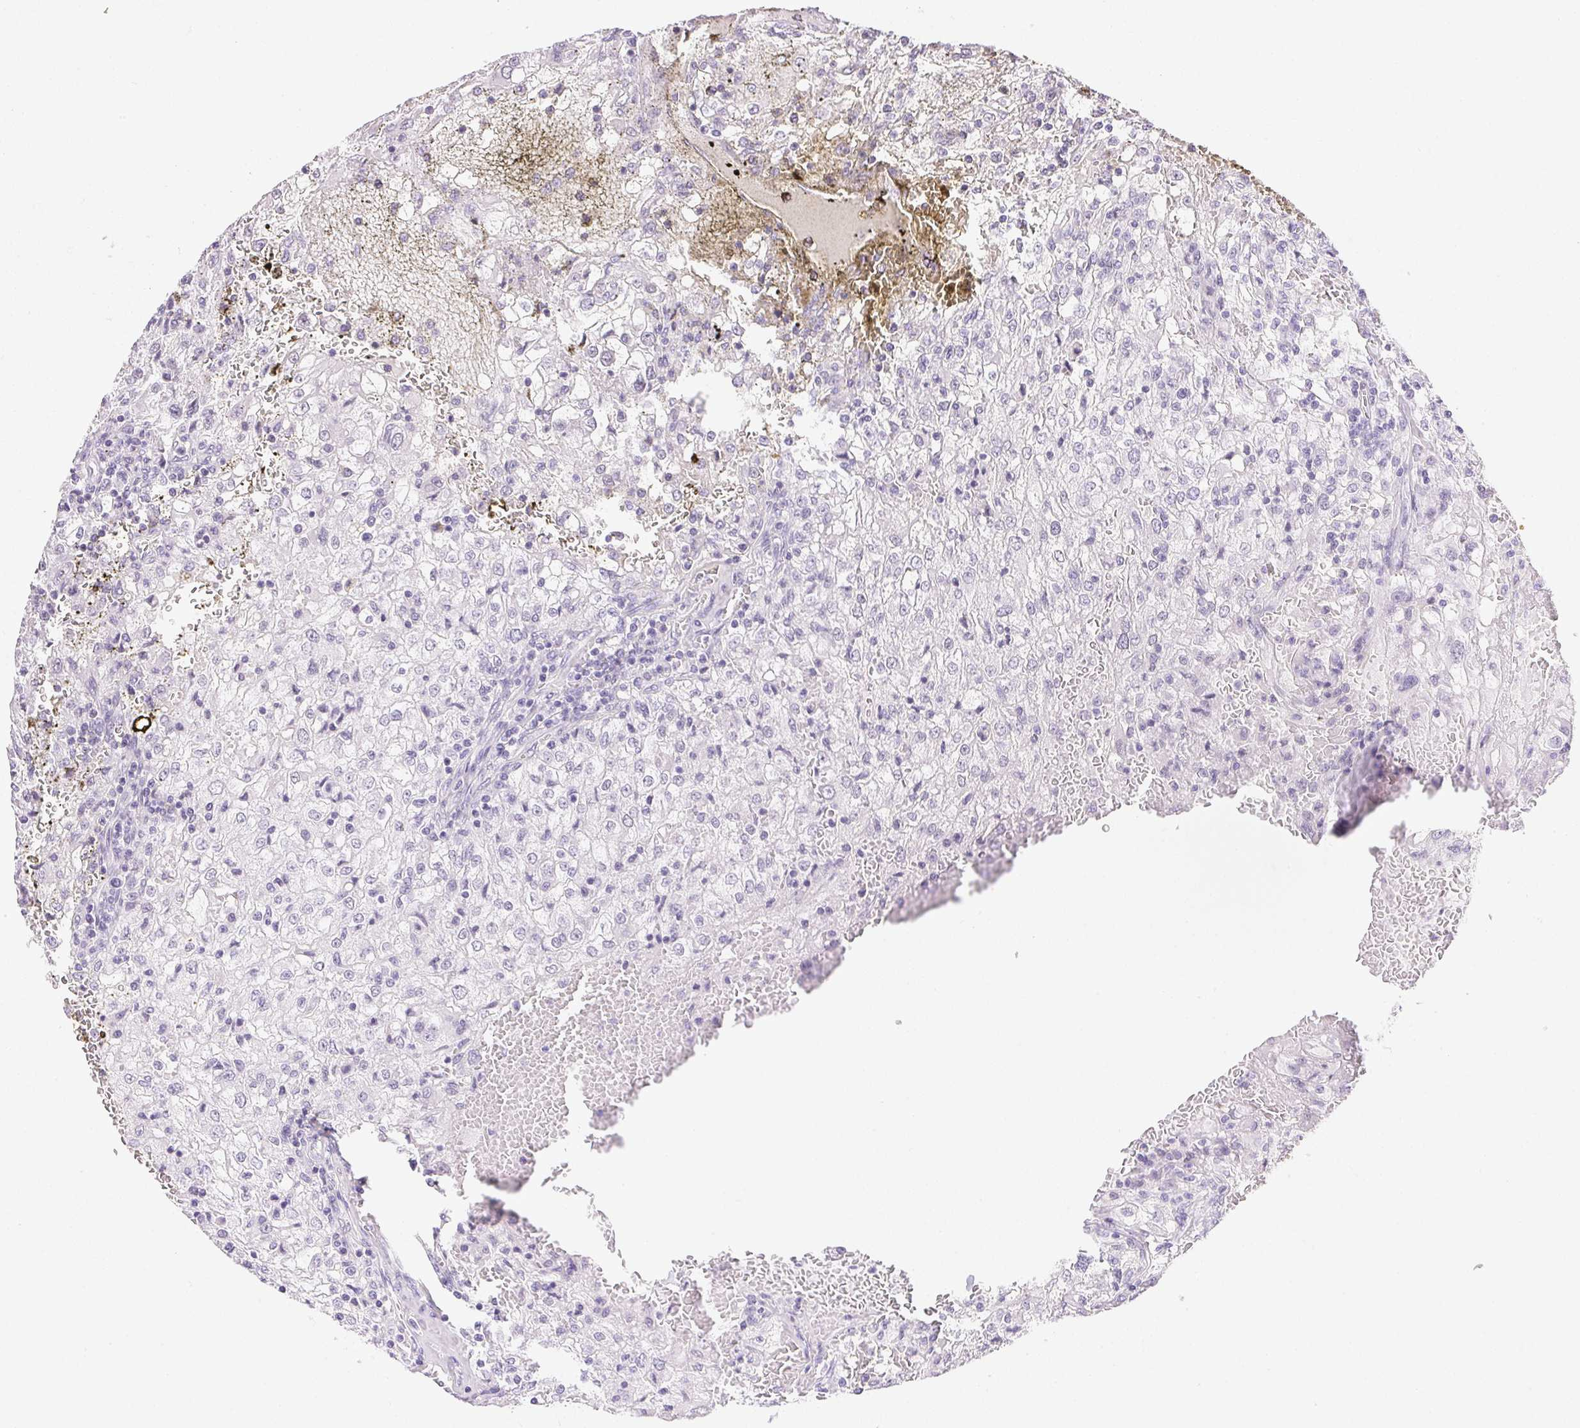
{"staining": {"intensity": "negative", "quantity": "none", "location": "none"}, "tissue": "renal cancer", "cell_type": "Tumor cells", "image_type": "cancer", "snomed": [{"axis": "morphology", "description": "Adenocarcinoma, NOS"}, {"axis": "topography", "description": "Kidney"}], "caption": "Tumor cells show no significant positivity in adenocarcinoma (renal). (DAB immunohistochemistry (IHC), high magnification).", "gene": "CPB1", "patient": {"sex": "female", "age": 74}}